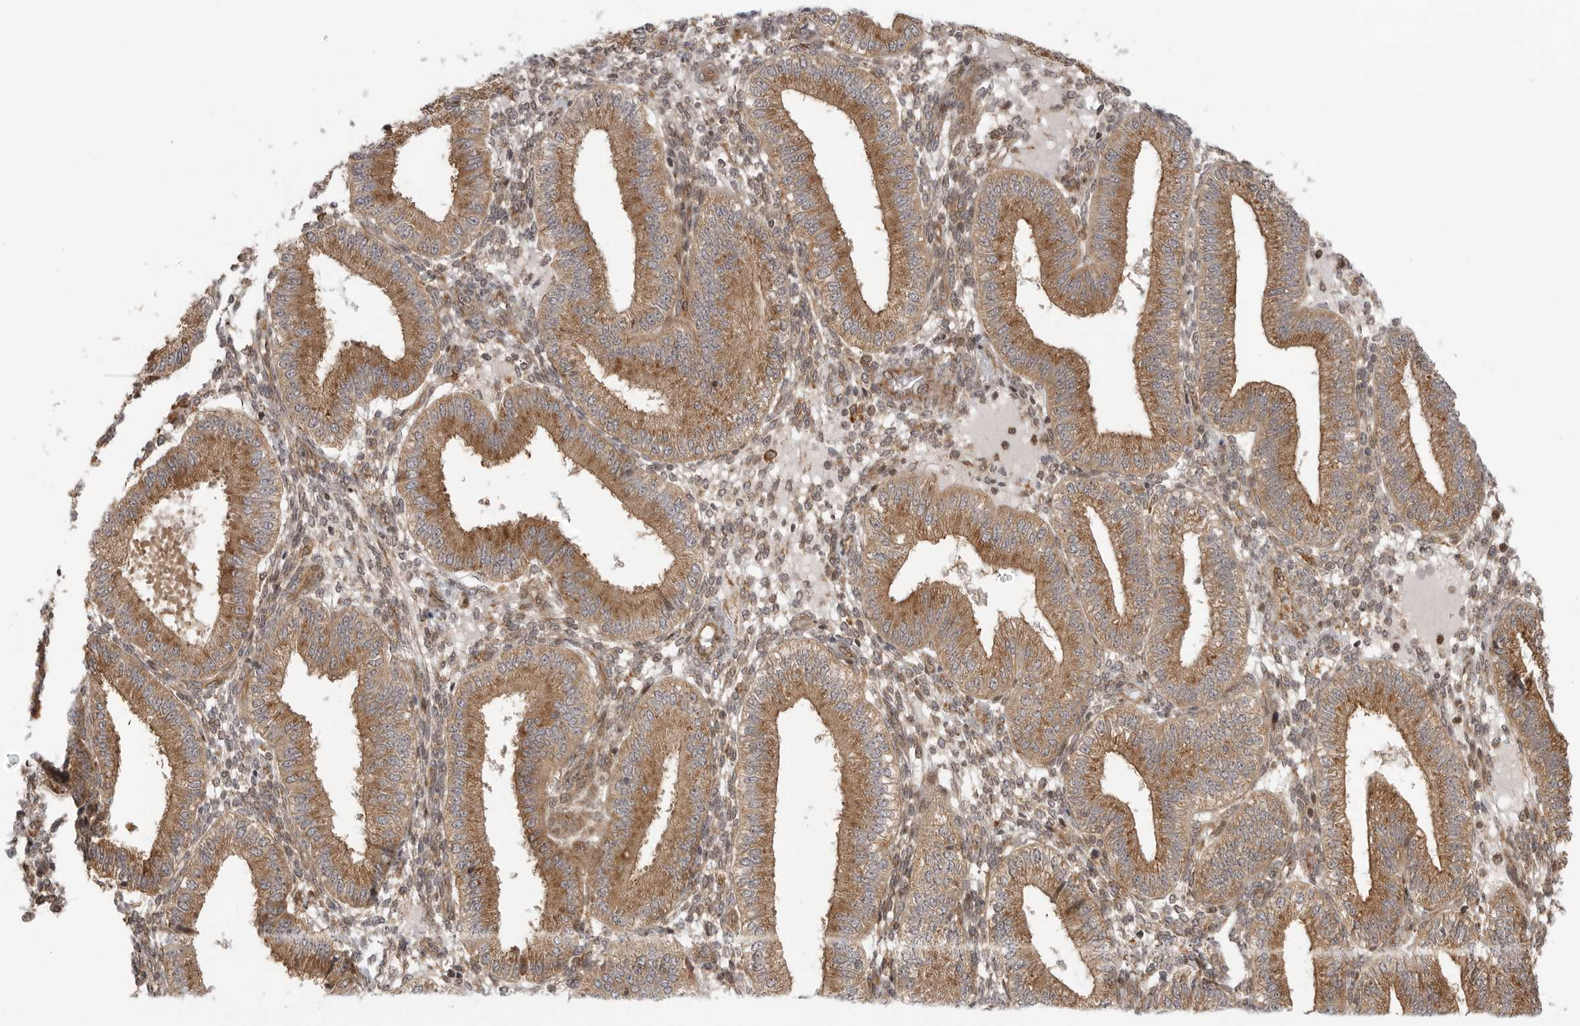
{"staining": {"intensity": "moderate", "quantity": ">75%", "location": "cytoplasmic/membranous"}, "tissue": "endometrium", "cell_type": "Cells in endometrial stroma", "image_type": "normal", "snomed": [{"axis": "morphology", "description": "Normal tissue, NOS"}, {"axis": "topography", "description": "Endometrium"}], "caption": "Immunohistochemical staining of unremarkable human endometrium demonstrates >75% levels of moderate cytoplasmic/membranous protein staining in approximately >75% of cells in endometrial stroma. The staining was performed using DAB (3,3'-diaminobenzidine) to visualize the protein expression in brown, while the nuclei were stained in blue with hematoxylin (Magnification: 20x).", "gene": "FAT3", "patient": {"sex": "female", "age": 39}}